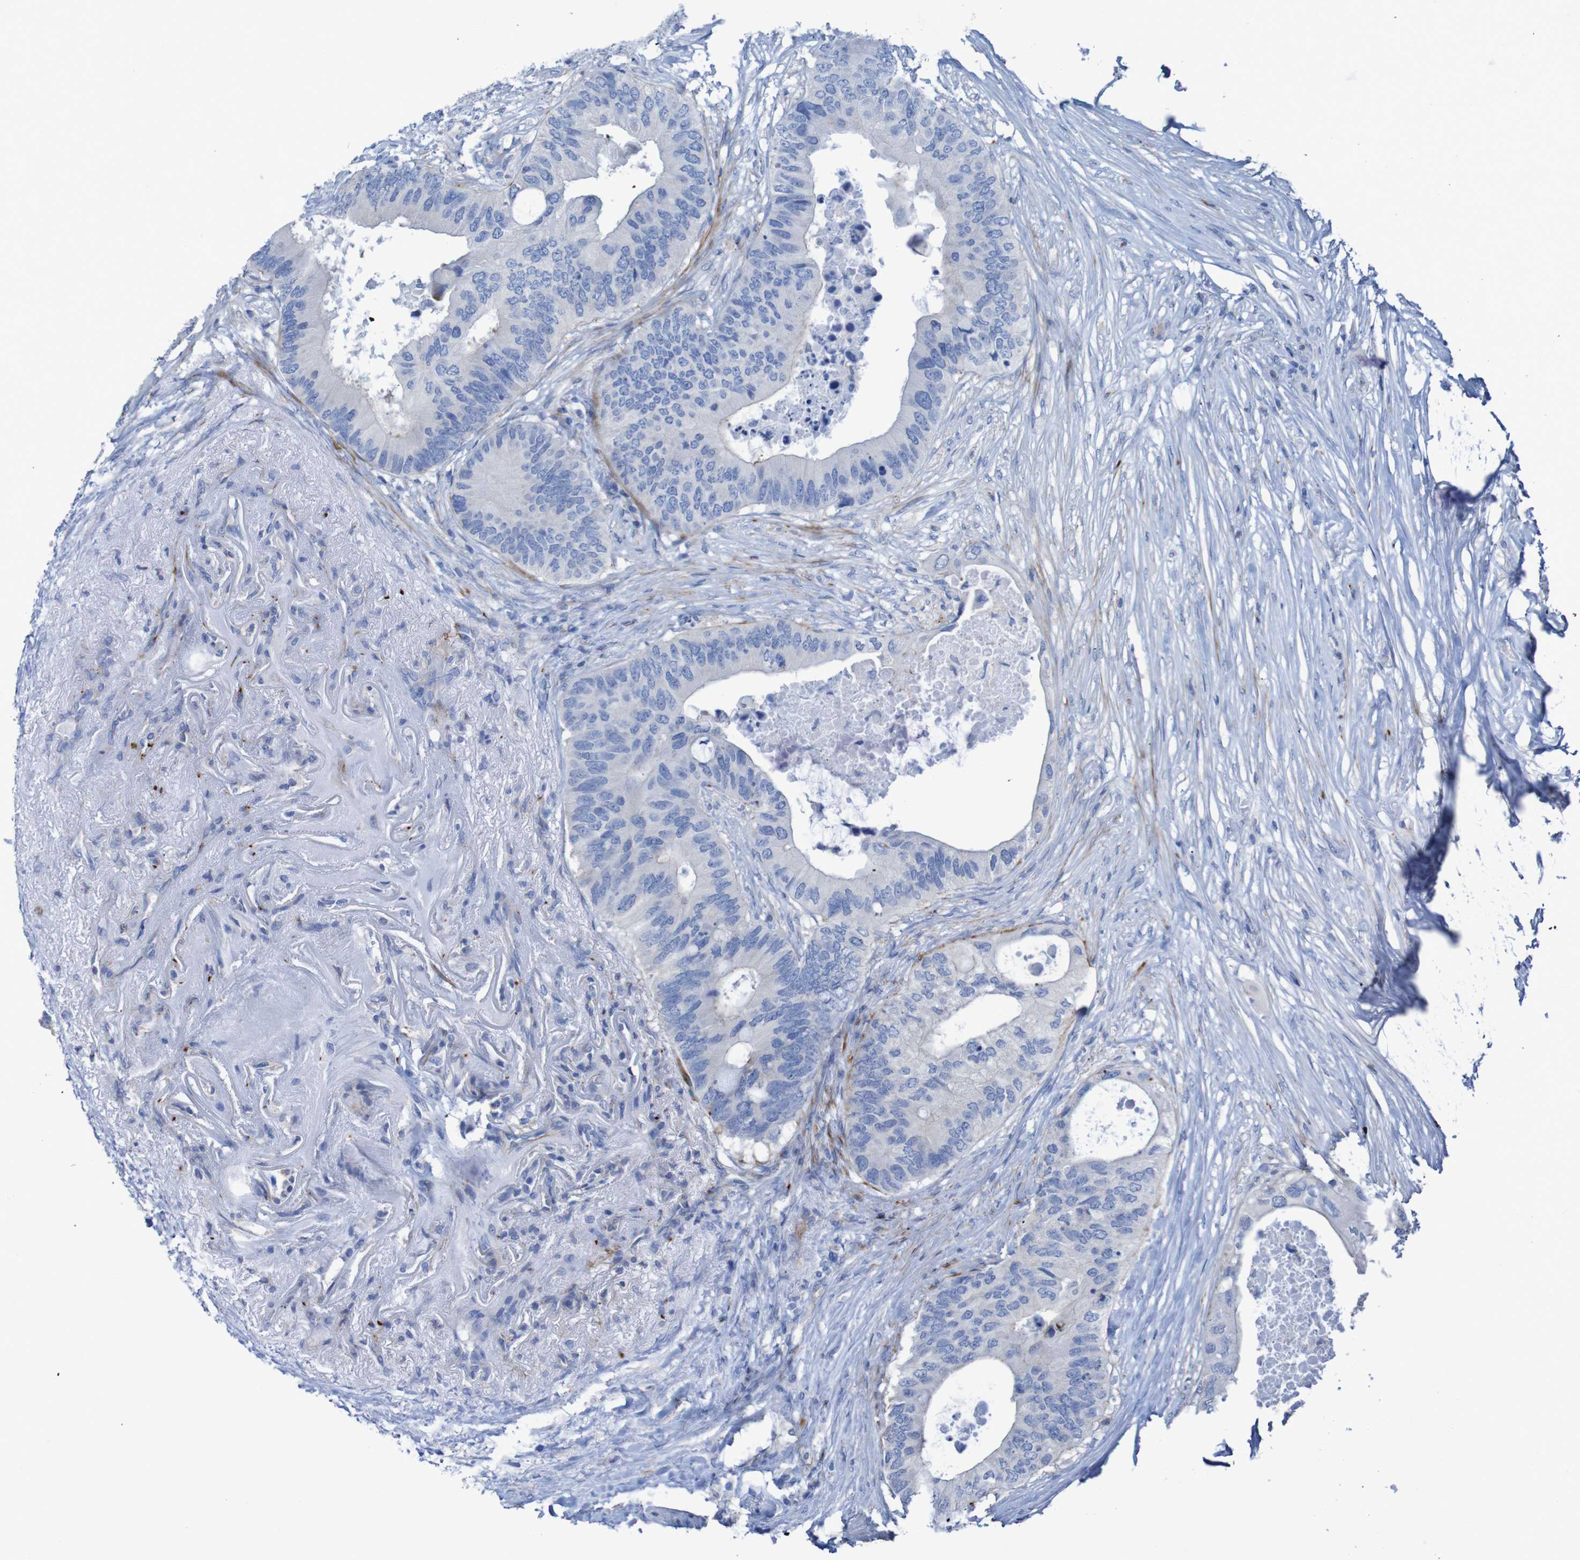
{"staining": {"intensity": "negative", "quantity": "none", "location": "none"}, "tissue": "colorectal cancer", "cell_type": "Tumor cells", "image_type": "cancer", "snomed": [{"axis": "morphology", "description": "Adenocarcinoma, NOS"}, {"axis": "topography", "description": "Colon"}], "caption": "Histopathology image shows no protein expression in tumor cells of colorectal adenocarcinoma tissue.", "gene": "RNF182", "patient": {"sex": "male", "age": 71}}